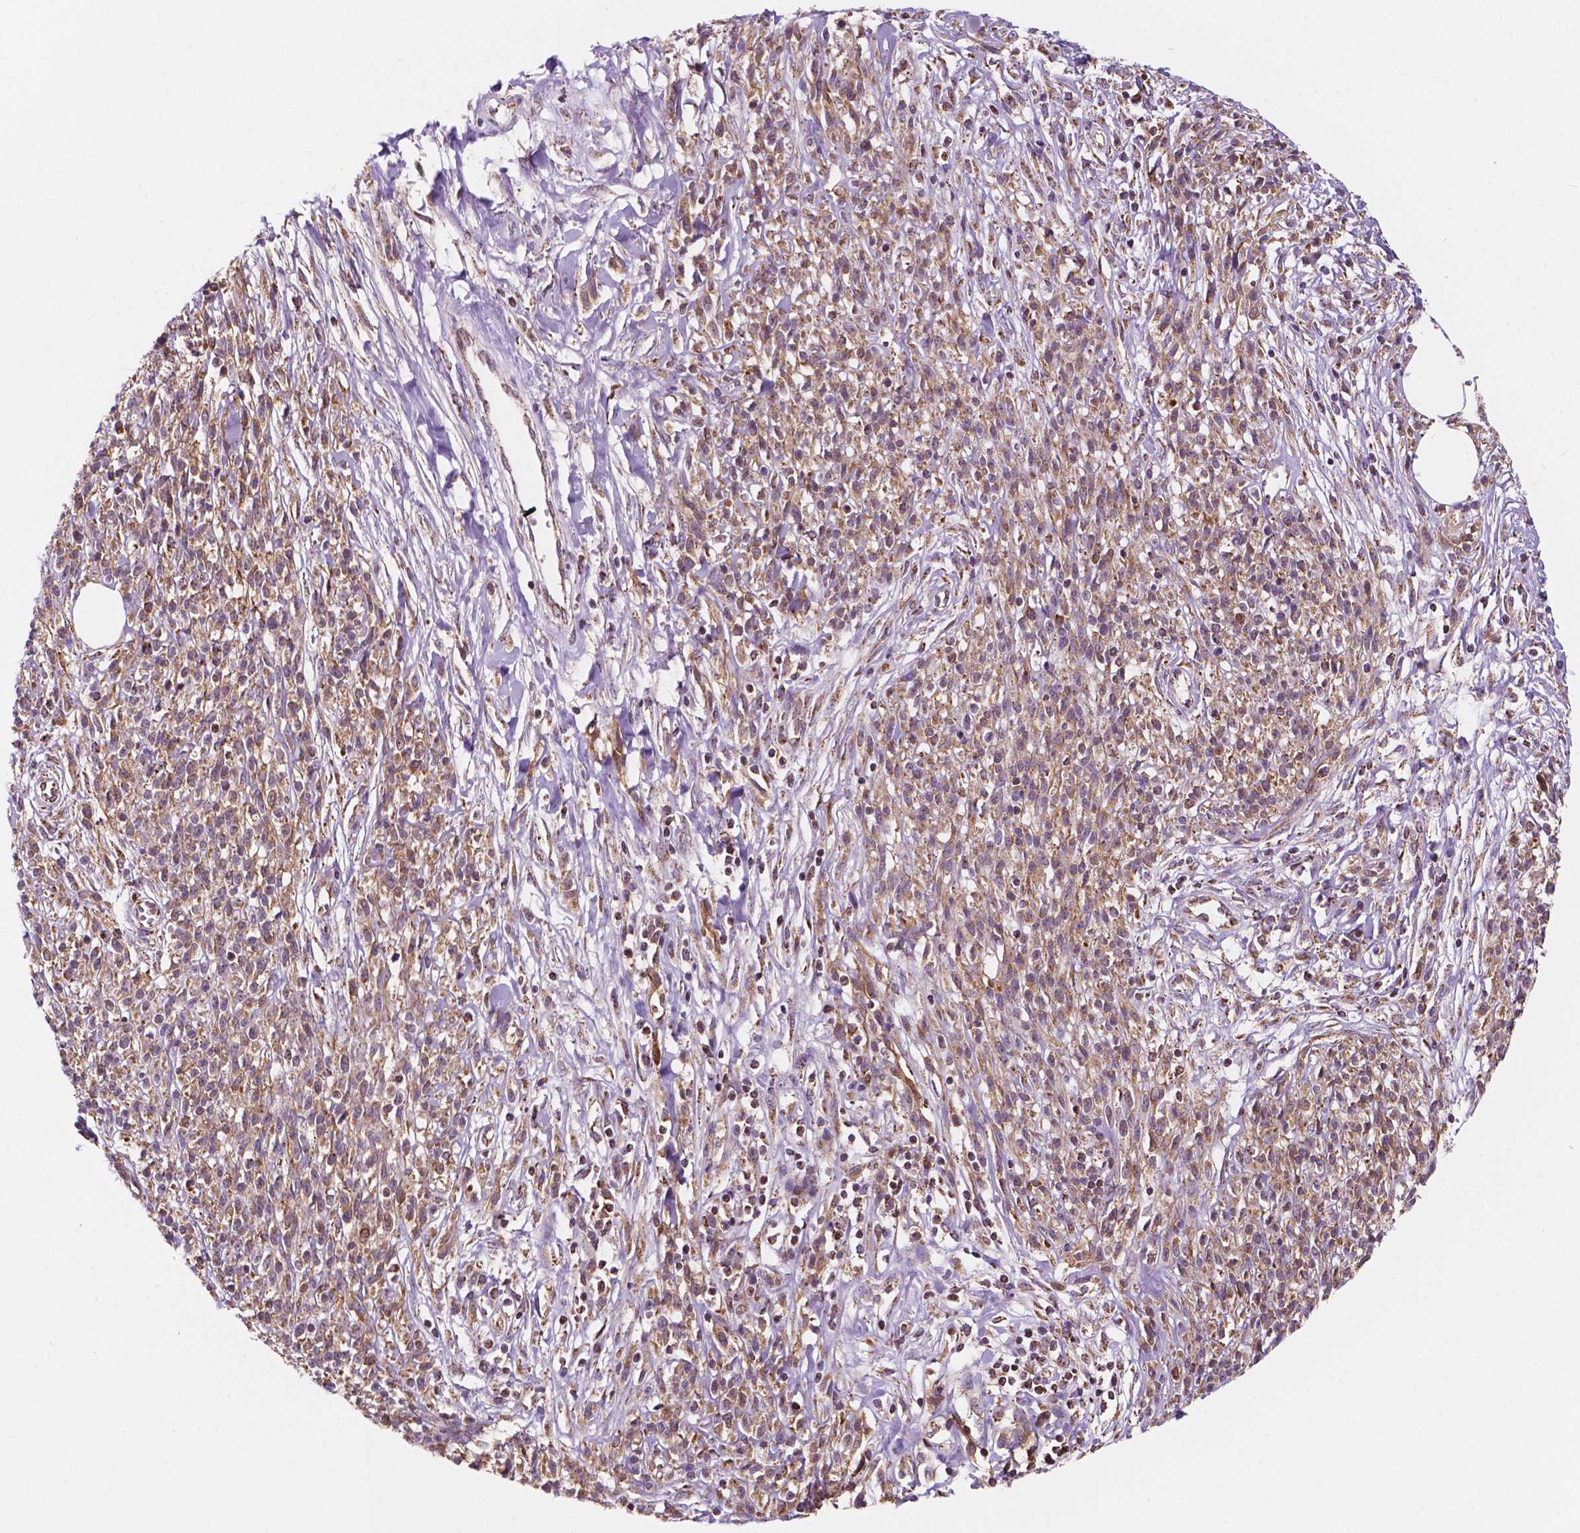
{"staining": {"intensity": "moderate", "quantity": ">75%", "location": "cytoplasmic/membranous"}, "tissue": "melanoma", "cell_type": "Tumor cells", "image_type": "cancer", "snomed": [{"axis": "morphology", "description": "Malignant melanoma, NOS"}, {"axis": "topography", "description": "Skin"}, {"axis": "topography", "description": "Skin of trunk"}], "caption": "IHC (DAB) staining of human malignant melanoma reveals moderate cytoplasmic/membranous protein expression in approximately >75% of tumor cells.", "gene": "GEMIN4", "patient": {"sex": "male", "age": 74}}